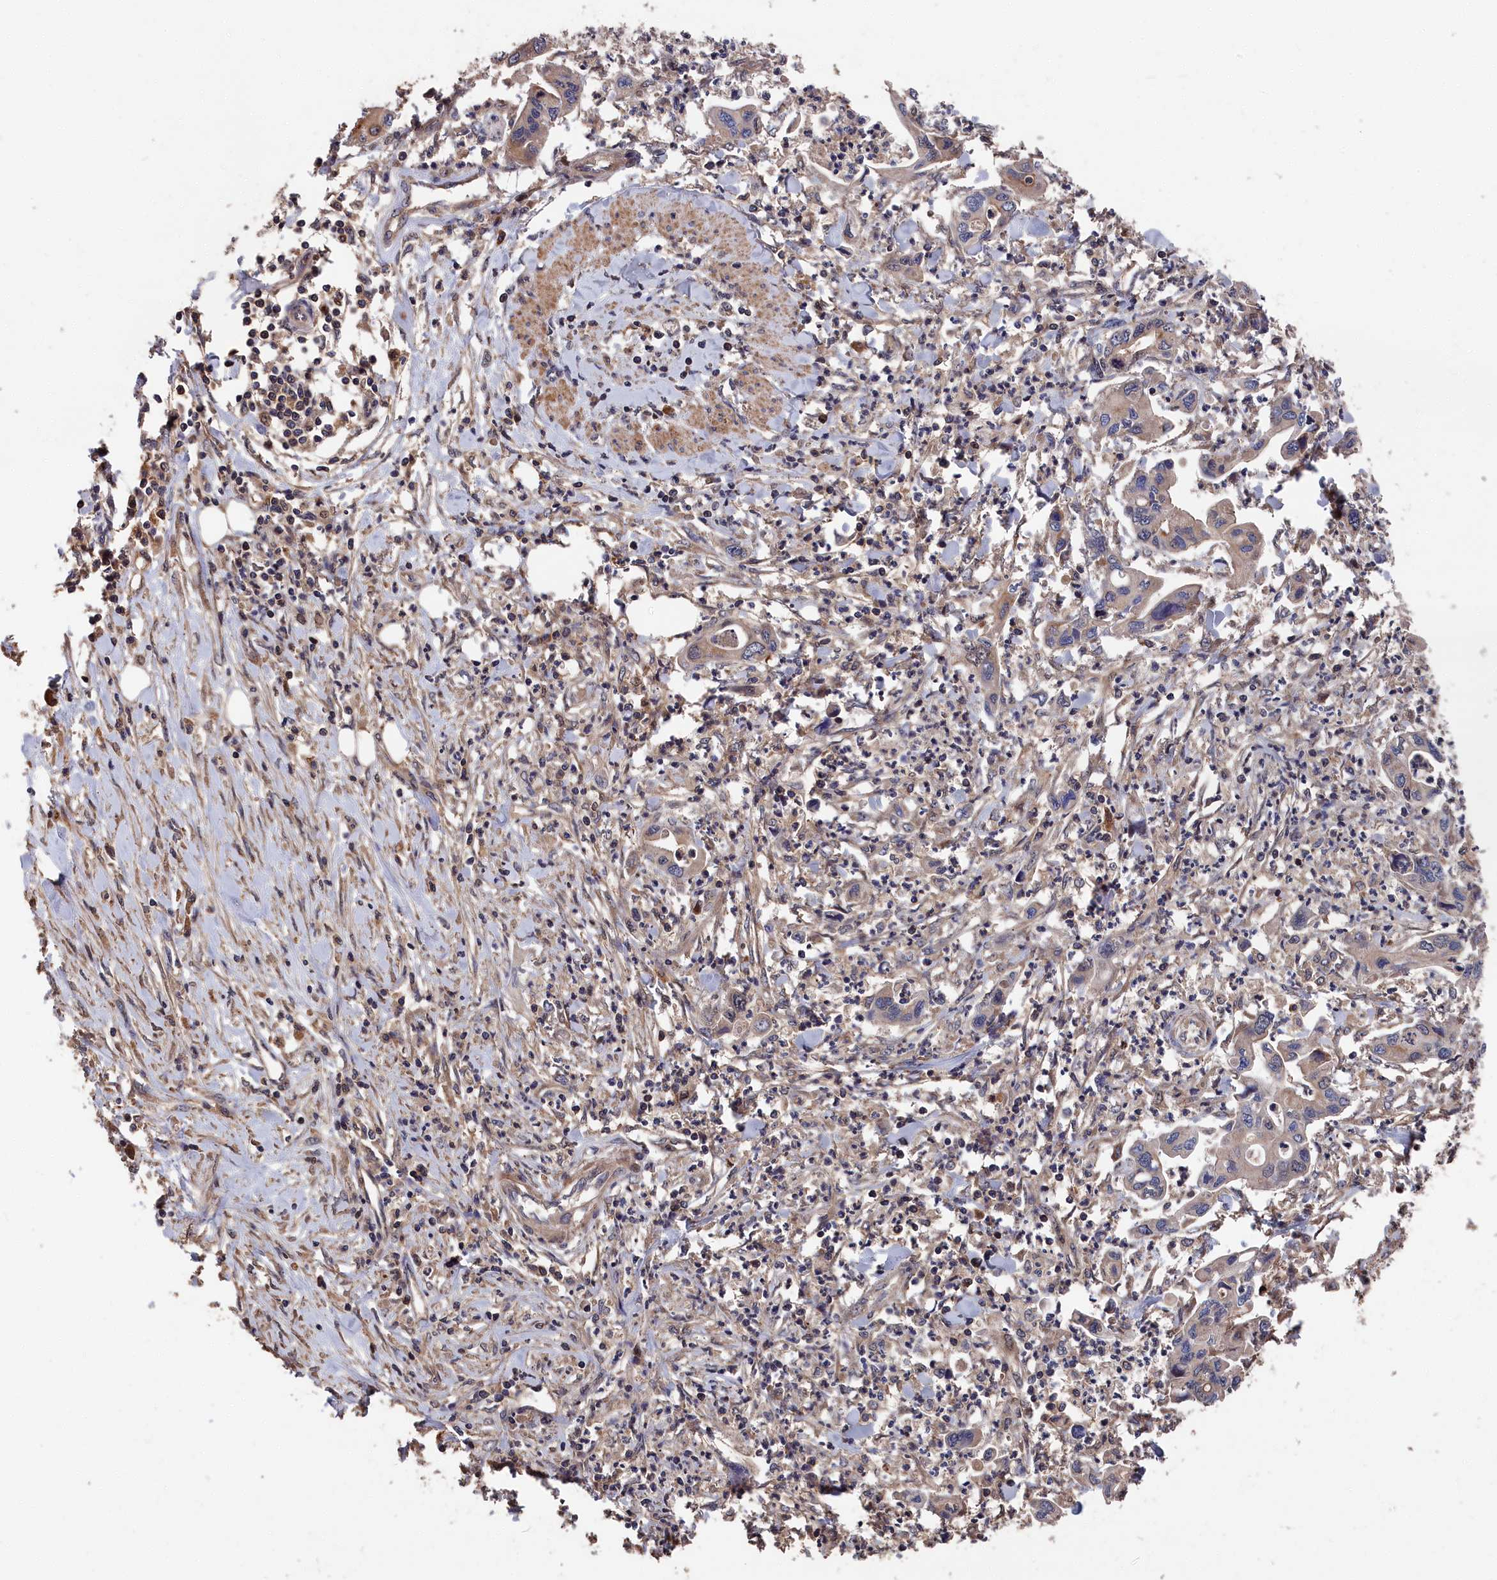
{"staining": {"intensity": "moderate", "quantity": "25%-75%", "location": "cytoplasmic/membranous,nuclear"}, "tissue": "pancreatic cancer", "cell_type": "Tumor cells", "image_type": "cancer", "snomed": [{"axis": "morphology", "description": "Adenocarcinoma, NOS"}, {"axis": "topography", "description": "Pancreas"}], "caption": "Human pancreatic adenocarcinoma stained with a protein marker reveals moderate staining in tumor cells.", "gene": "RMI2", "patient": {"sex": "female", "age": 50}}